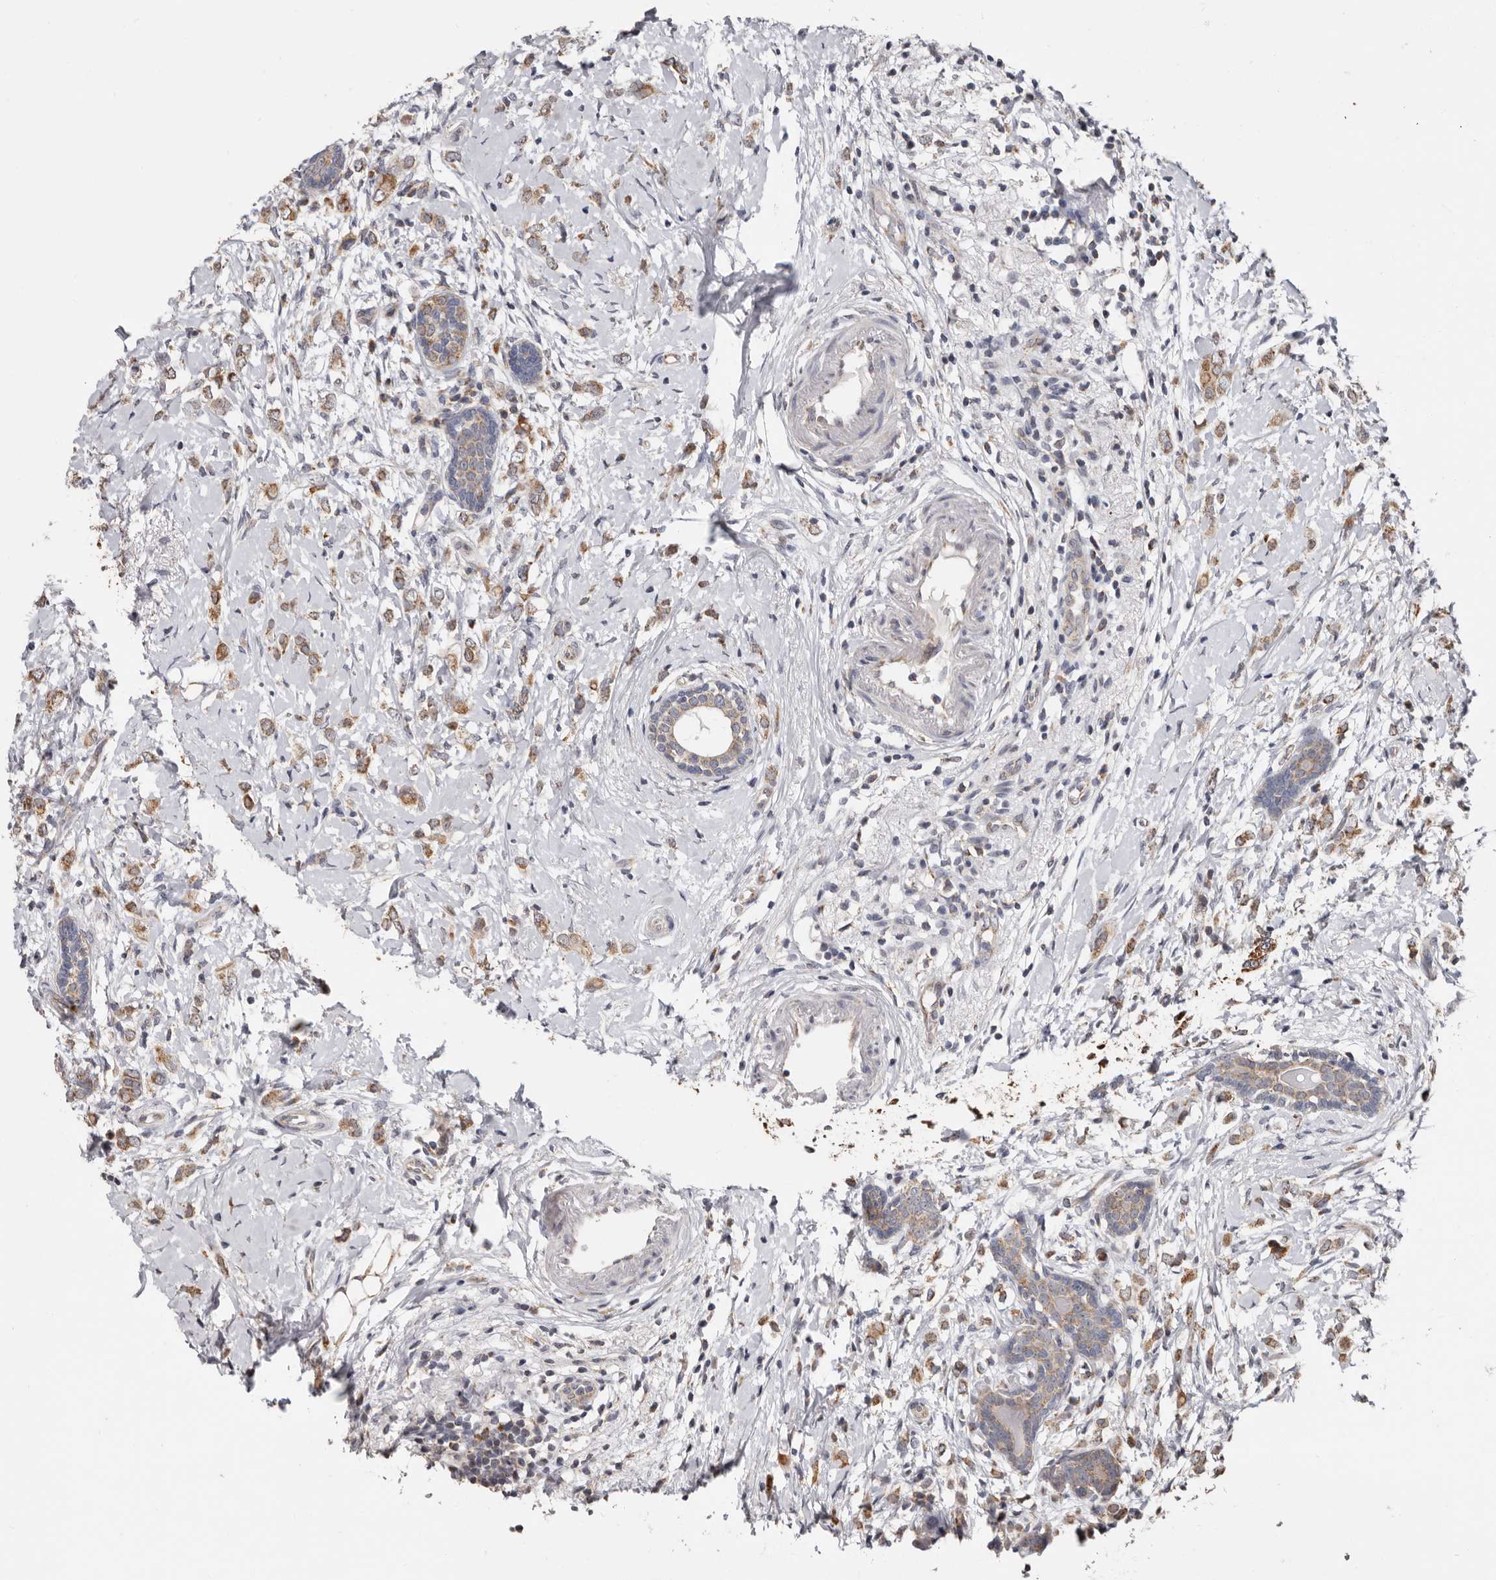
{"staining": {"intensity": "moderate", "quantity": ">75%", "location": "cytoplasmic/membranous"}, "tissue": "breast cancer", "cell_type": "Tumor cells", "image_type": "cancer", "snomed": [{"axis": "morphology", "description": "Normal tissue, NOS"}, {"axis": "morphology", "description": "Lobular carcinoma"}, {"axis": "topography", "description": "Breast"}], "caption": "Breast cancer tissue exhibits moderate cytoplasmic/membranous expression in approximately >75% of tumor cells Nuclei are stained in blue.", "gene": "MRPL18", "patient": {"sex": "female", "age": 47}}